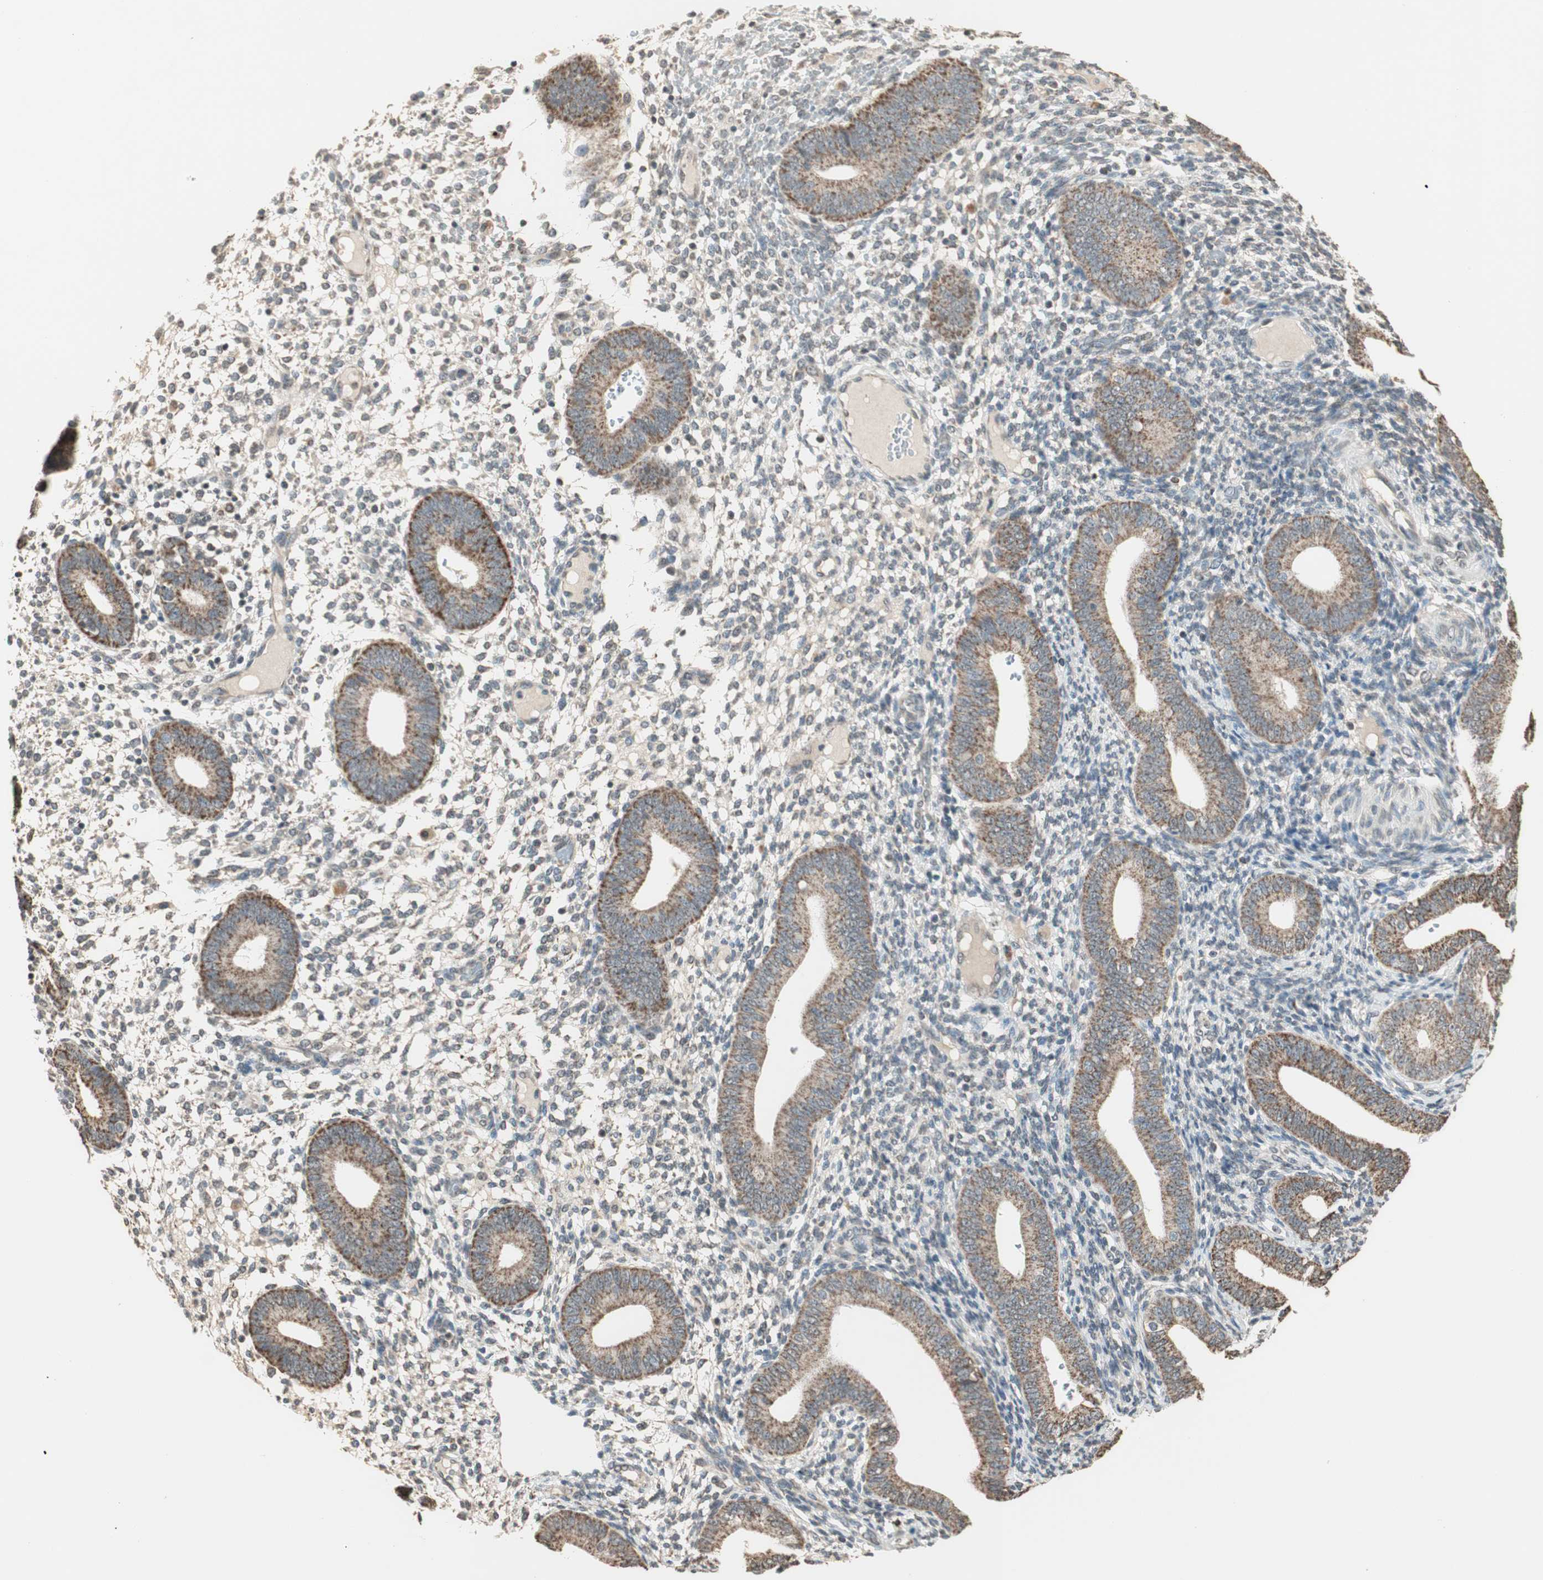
{"staining": {"intensity": "weak", "quantity": "25%-75%", "location": "cytoplasmic/membranous"}, "tissue": "endometrium", "cell_type": "Cells in endometrial stroma", "image_type": "normal", "snomed": [{"axis": "morphology", "description": "Normal tissue, NOS"}, {"axis": "topography", "description": "Endometrium"}], "caption": "A brown stain shows weak cytoplasmic/membranous positivity of a protein in cells in endometrial stroma of benign human endometrium.", "gene": "PRELID1", "patient": {"sex": "female", "age": 42}}